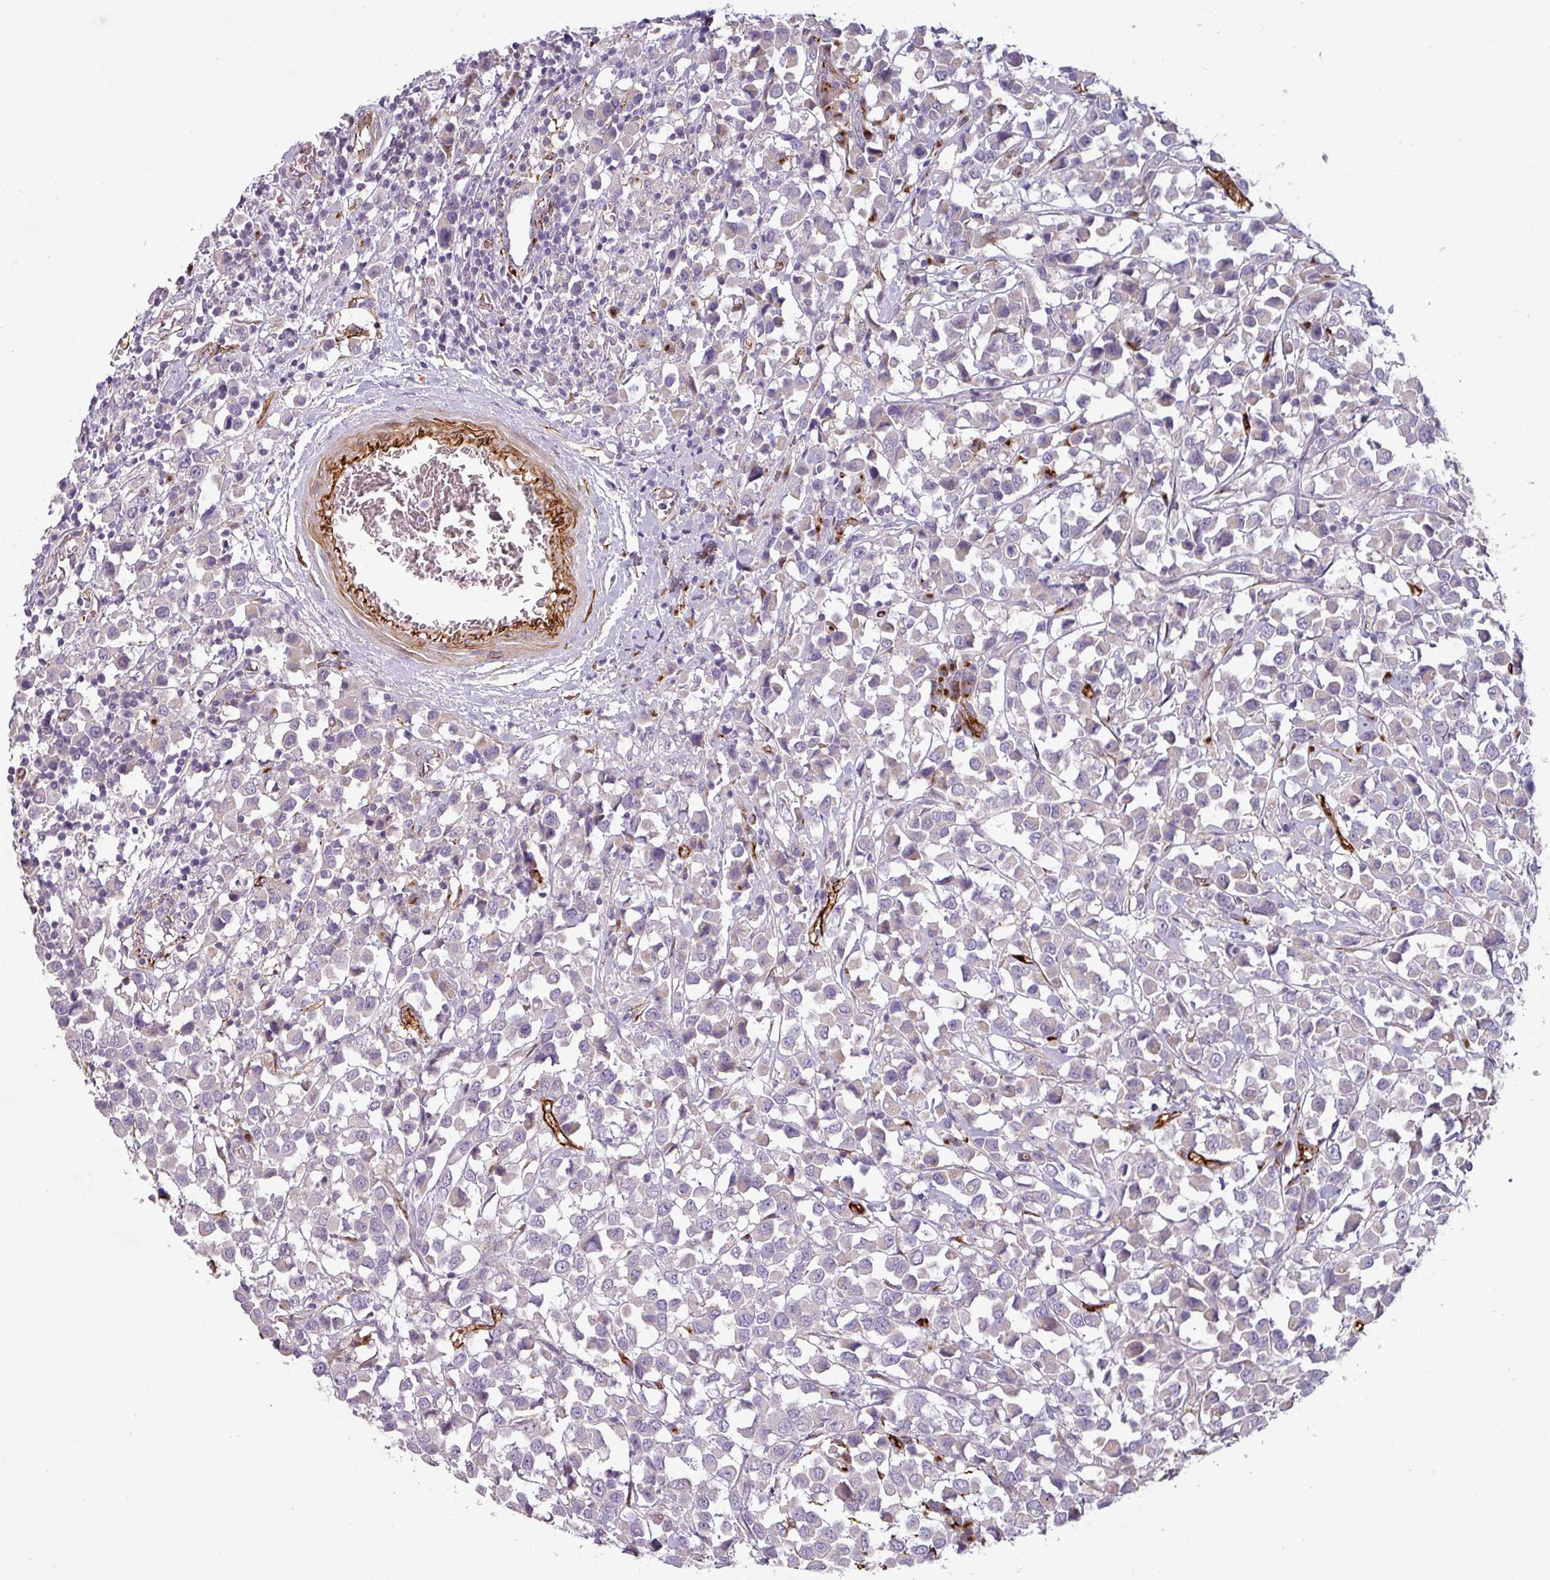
{"staining": {"intensity": "negative", "quantity": "none", "location": "none"}, "tissue": "breast cancer", "cell_type": "Tumor cells", "image_type": "cancer", "snomed": [{"axis": "morphology", "description": "Duct carcinoma"}, {"axis": "topography", "description": "Breast"}], "caption": "High magnification brightfield microscopy of breast invasive ductal carcinoma stained with DAB (3,3'-diaminobenzidine) (brown) and counterstained with hematoxylin (blue): tumor cells show no significant positivity.", "gene": "PRODH2", "patient": {"sex": "female", "age": 61}}